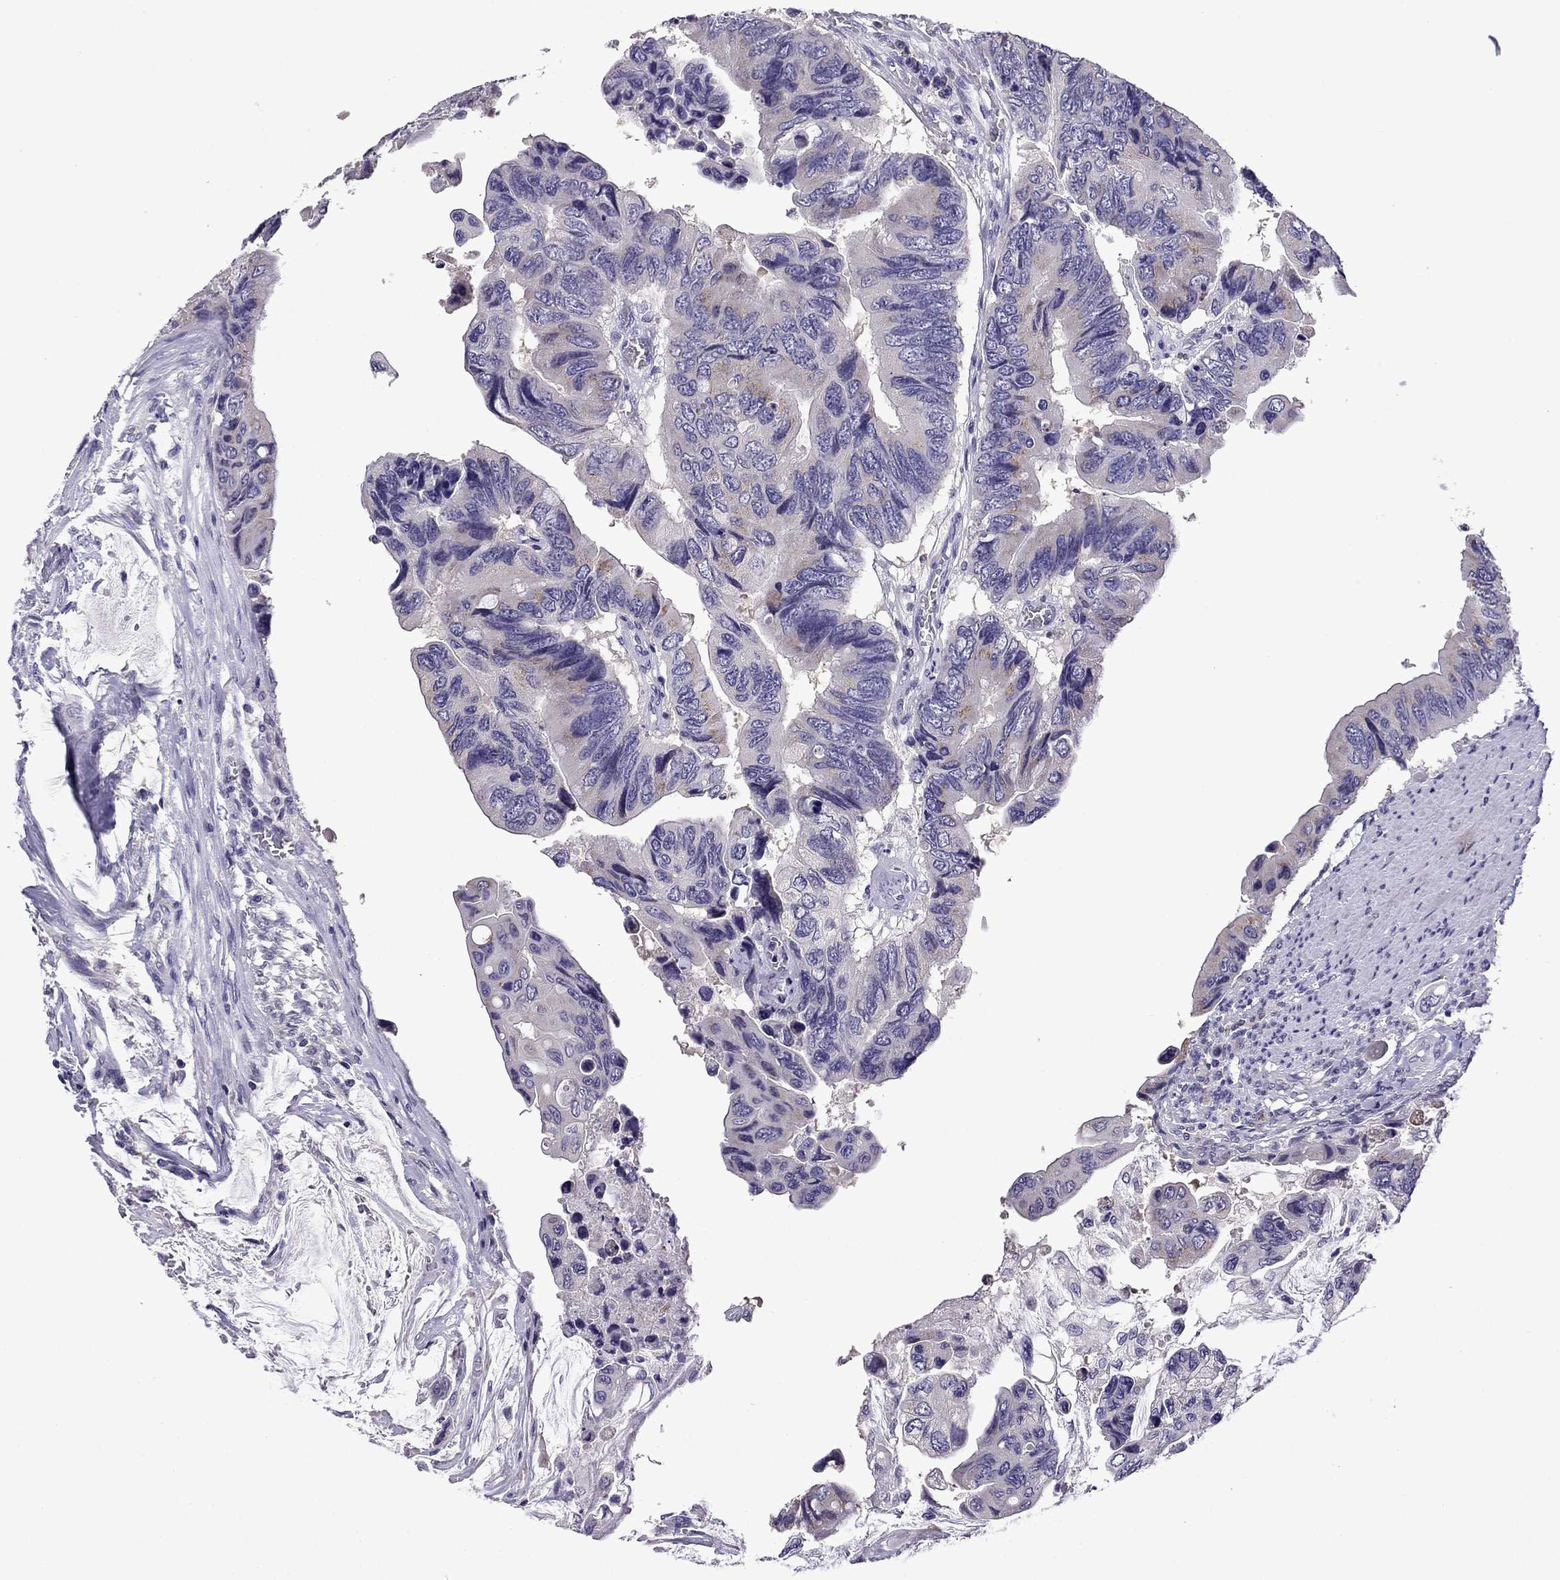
{"staining": {"intensity": "weak", "quantity": "<25%", "location": "cytoplasmic/membranous"}, "tissue": "colorectal cancer", "cell_type": "Tumor cells", "image_type": "cancer", "snomed": [{"axis": "morphology", "description": "Adenocarcinoma, NOS"}, {"axis": "topography", "description": "Rectum"}], "caption": "IHC micrograph of colorectal adenocarcinoma stained for a protein (brown), which reveals no positivity in tumor cells.", "gene": "TTN", "patient": {"sex": "male", "age": 63}}